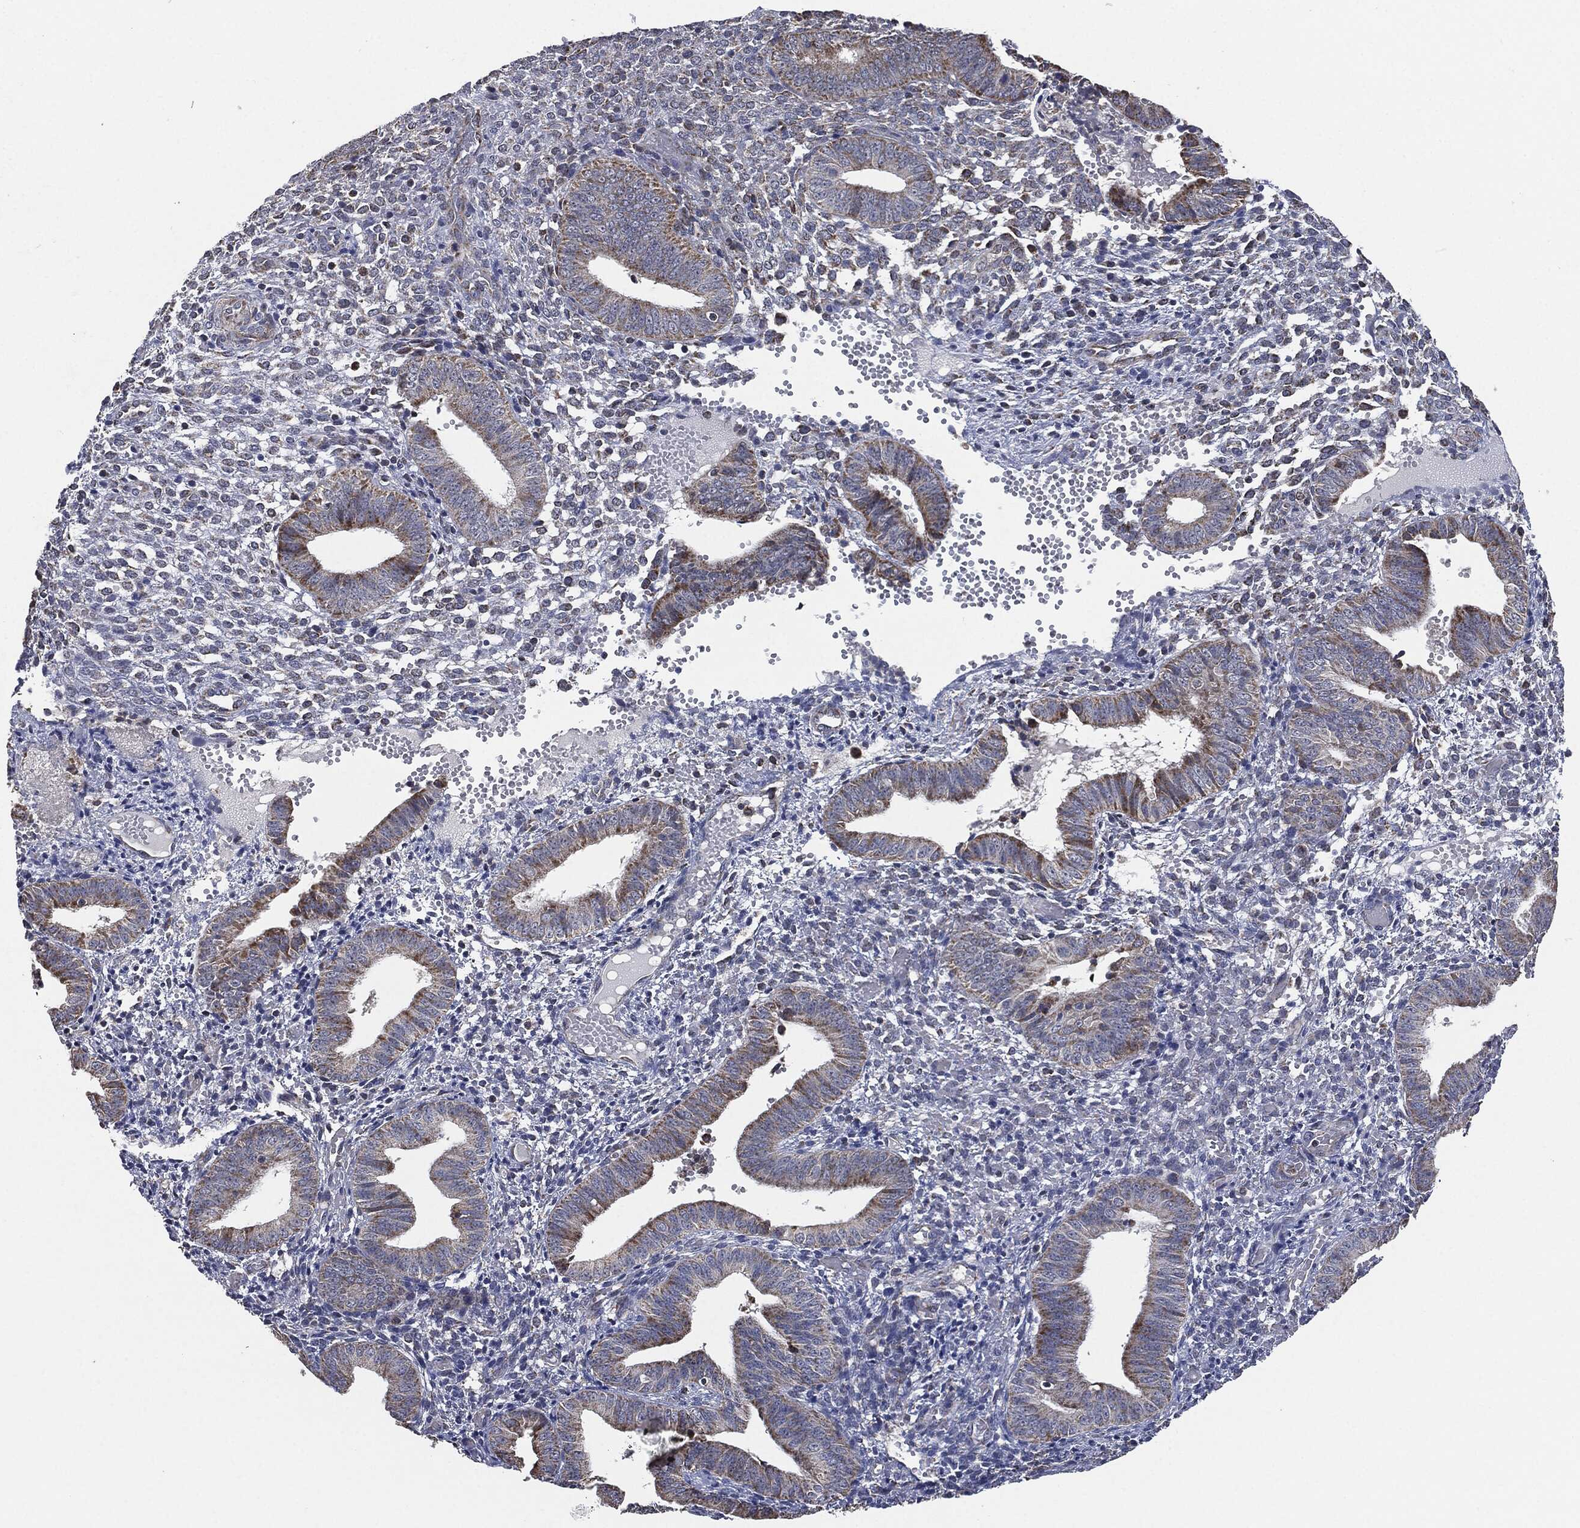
{"staining": {"intensity": "negative", "quantity": "none", "location": "none"}, "tissue": "endometrium", "cell_type": "Cells in endometrial stroma", "image_type": "normal", "snomed": [{"axis": "morphology", "description": "Normal tissue, NOS"}, {"axis": "topography", "description": "Endometrium"}], "caption": "Immunohistochemical staining of unremarkable endometrium reveals no significant positivity in cells in endometrial stroma. Brightfield microscopy of immunohistochemistry (IHC) stained with DAB (3,3'-diaminobenzidine) (brown) and hematoxylin (blue), captured at high magnification.", "gene": "NDUFV2", "patient": {"sex": "female", "age": 42}}